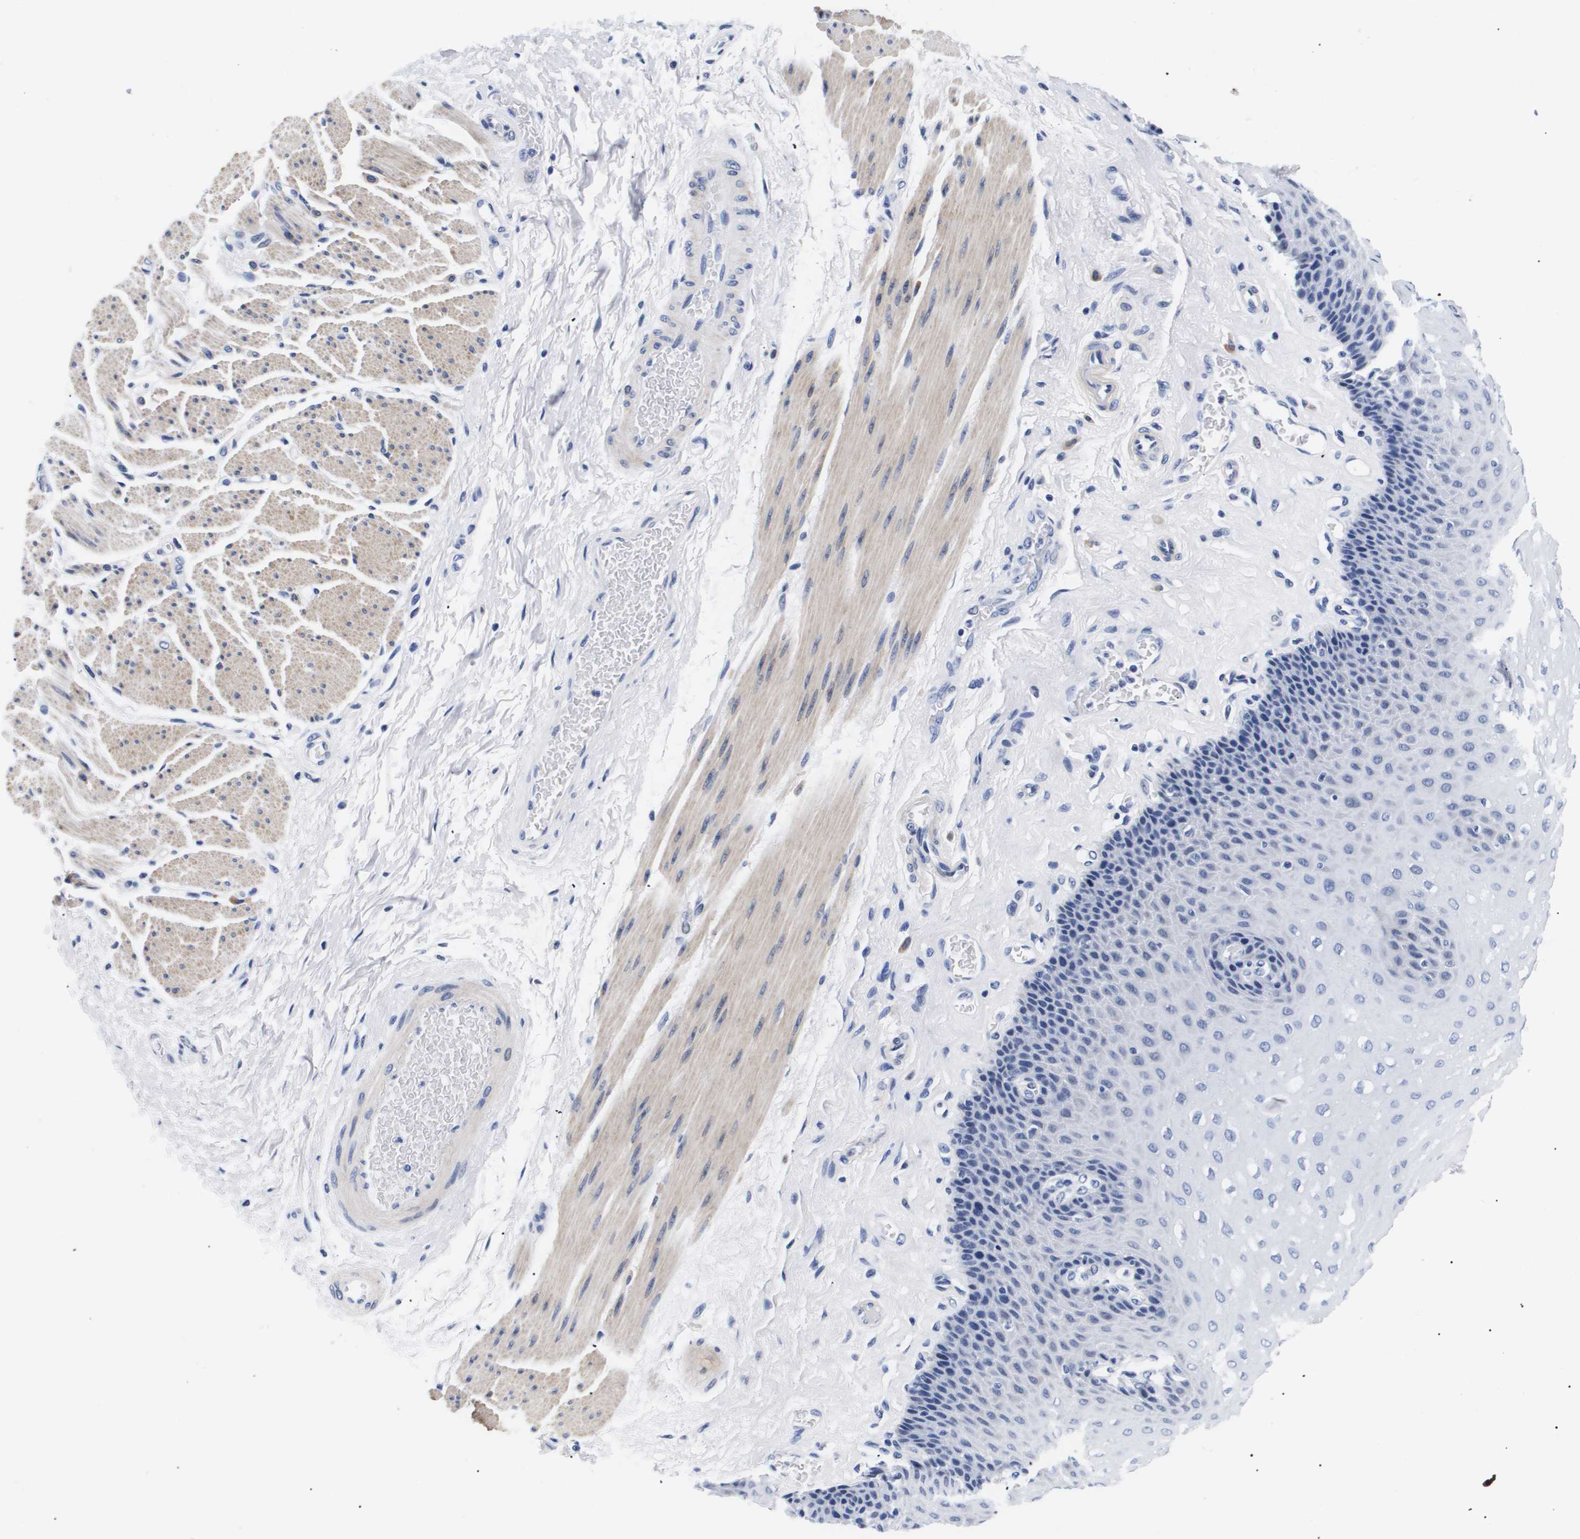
{"staining": {"intensity": "negative", "quantity": "none", "location": "none"}, "tissue": "esophagus", "cell_type": "Squamous epithelial cells", "image_type": "normal", "snomed": [{"axis": "morphology", "description": "Normal tissue, NOS"}, {"axis": "topography", "description": "Esophagus"}], "caption": "There is no significant expression in squamous epithelial cells of esophagus.", "gene": "SHD", "patient": {"sex": "female", "age": 72}}